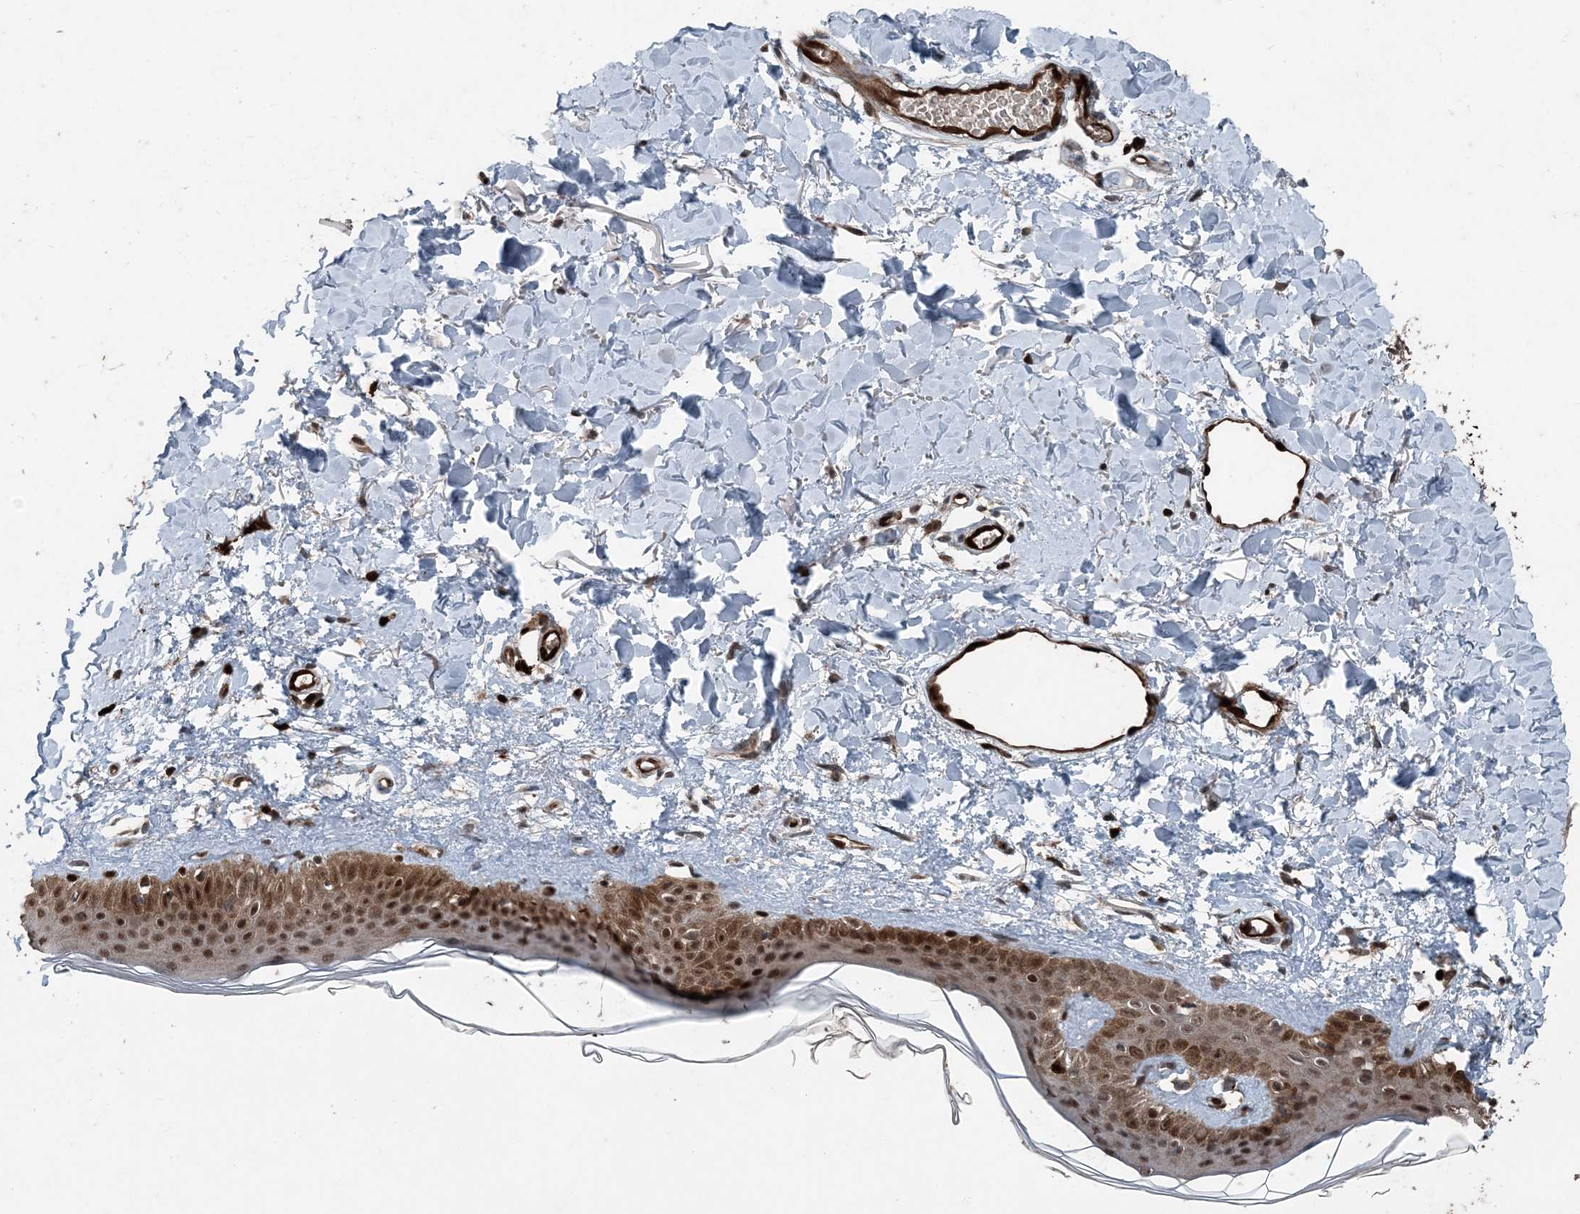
{"staining": {"intensity": "strong", "quantity": ">75%", "location": "cytoplasmic/membranous,nuclear"}, "tissue": "skin", "cell_type": "Fibroblasts", "image_type": "normal", "snomed": [{"axis": "morphology", "description": "Normal tissue, NOS"}, {"axis": "topography", "description": "Skin"}], "caption": "Brown immunohistochemical staining in unremarkable skin shows strong cytoplasmic/membranous,nuclear expression in about >75% of fibroblasts. (DAB = brown stain, brightfield microscopy at high magnification).", "gene": "CFL1", "patient": {"sex": "female", "age": 58}}